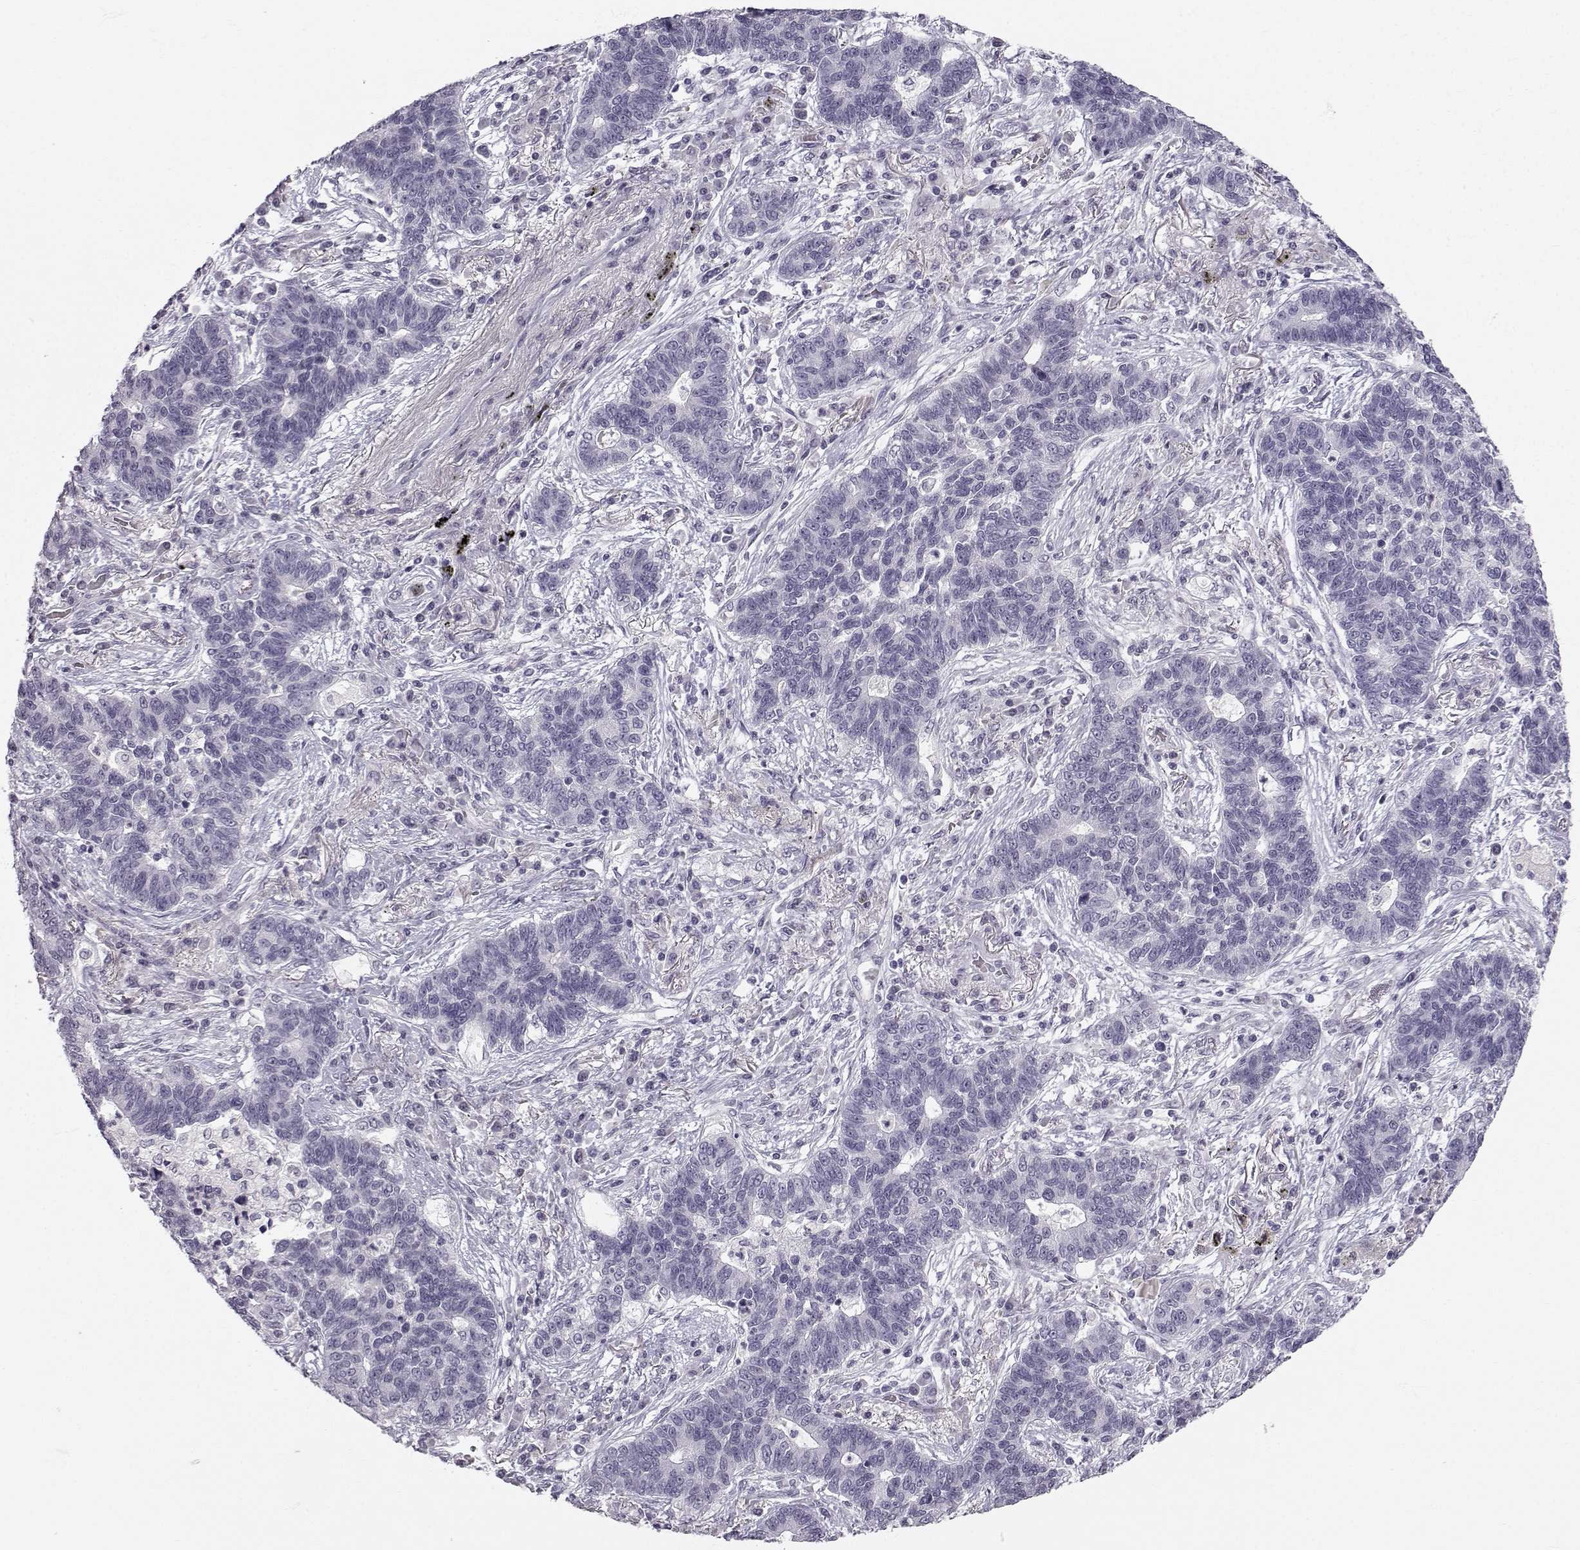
{"staining": {"intensity": "negative", "quantity": "none", "location": "none"}, "tissue": "lung cancer", "cell_type": "Tumor cells", "image_type": "cancer", "snomed": [{"axis": "morphology", "description": "Adenocarcinoma, NOS"}, {"axis": "topography", "description": "Lung"}], "caption": "A high-resolution image shows immunohistochemistry (IHC) staining of lung adenocarcinoma, which exhibits no significant staining in tumor cells.", "gene": "ZNF185", "patient": {"sex": "female", "age": 57}}